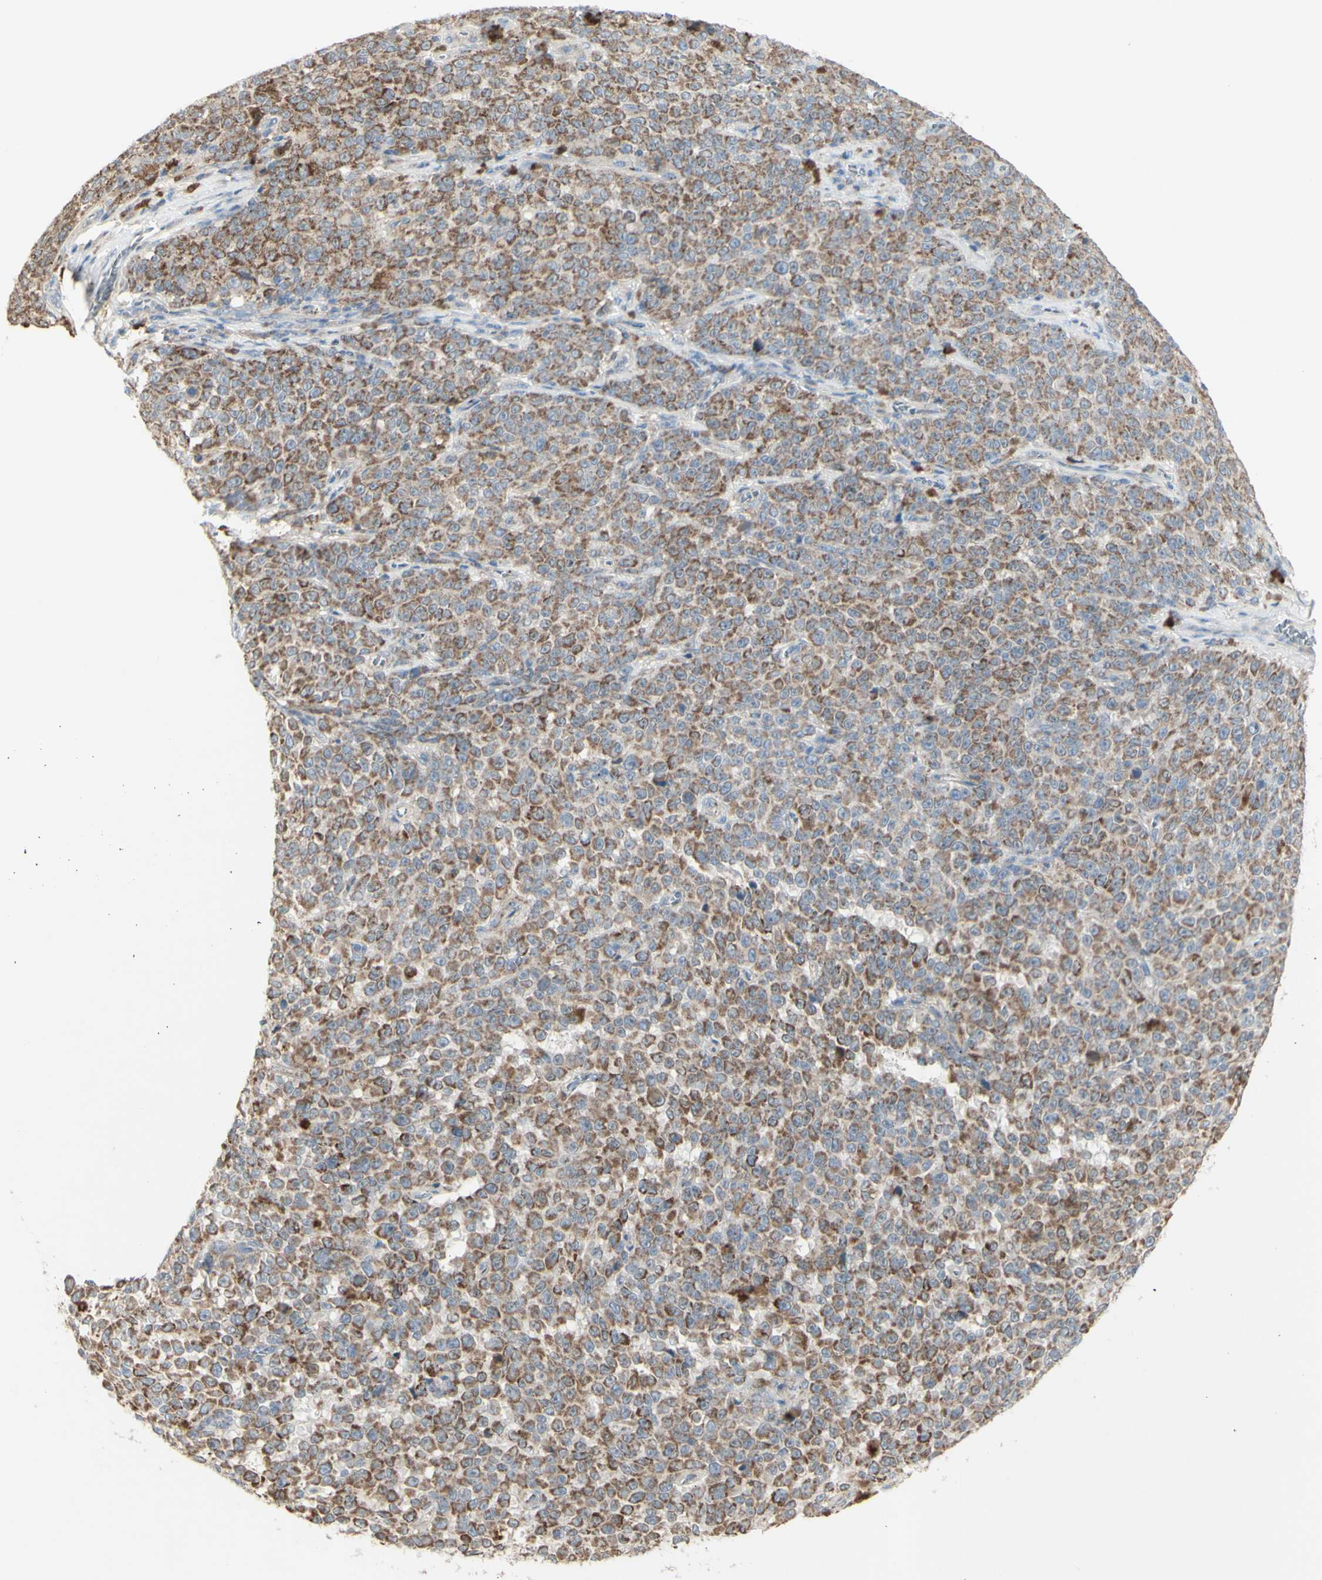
{"staining": {"intensity": "weak", "quantity": ">75%", "location": "cytoplasmic/membranous"}, "tissue": "melanoma", "cell_type": "Tumor cells", "image_type": "cancer", "snomed": [{"axis": "morphology", "description": "Malignant melanoma, NOS"}, {"axis": "topography", "description": "Skin"}], "caption": "Melanoma was stained to show a protein in brown. There is low levels of weak cytoplasmic/membranous positivity in about >75% of tumor cells.", "gene": "CNTNAP1", "patient": {"sex": "female", "age": 82}}